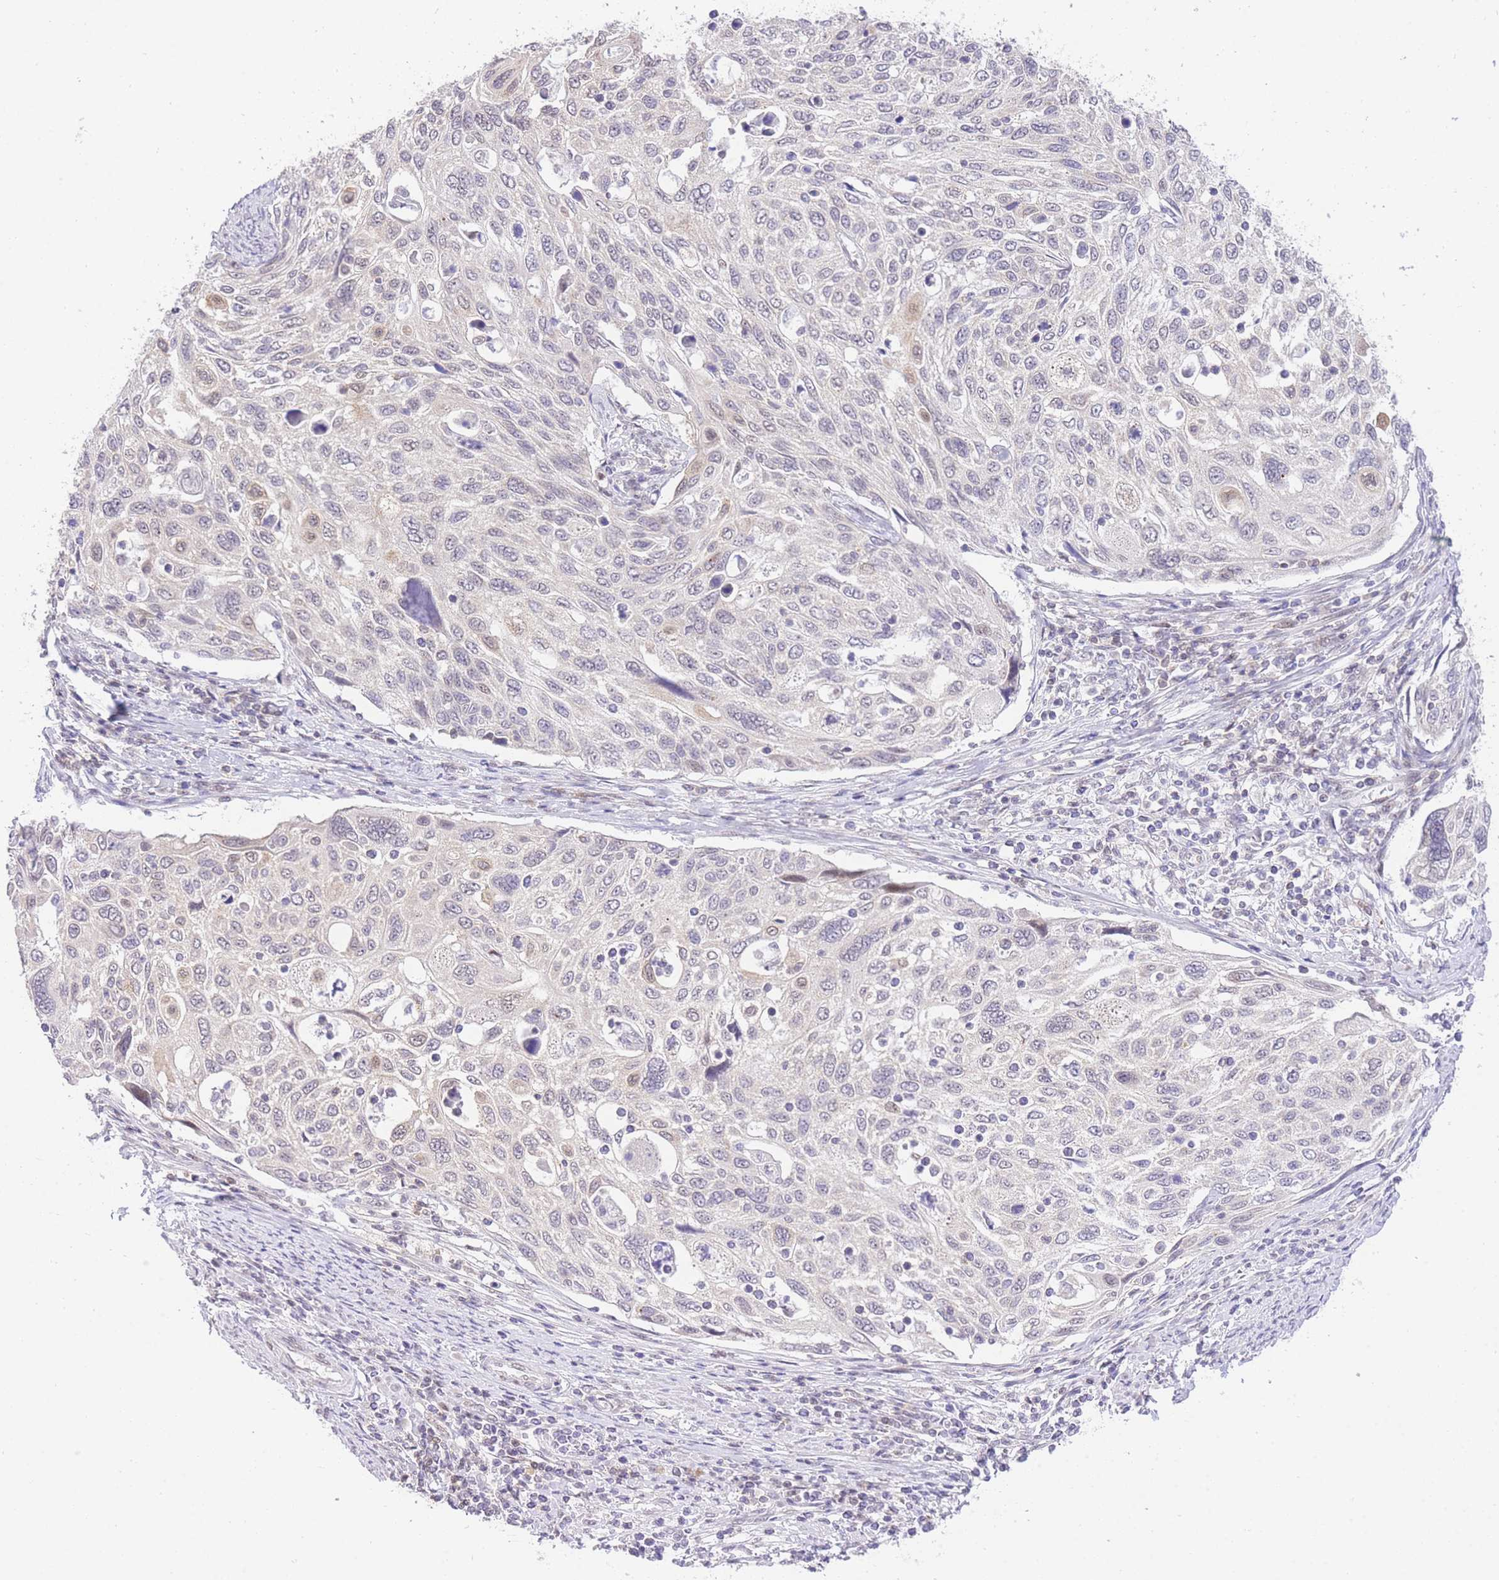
{"staining": {"intensity": "negative", "quantity": "none", "location": "none"}, "tissue": "cervical cancer", "cell_type": "Tumor cells", "image_type": "cancer", "snomed": [{"axis": "morphology", "description": "Squamous cell carcinoma, NOS"}, {"axis": "topography", "description": "Cervix"}], "caption": "The histopathology image displays no significant expression in tumor cells of cervical squamous cell carcinoma. Nuclei are stained in blue.", "gene": "STK39", "patient": {"sex": "female", "age": 70}}